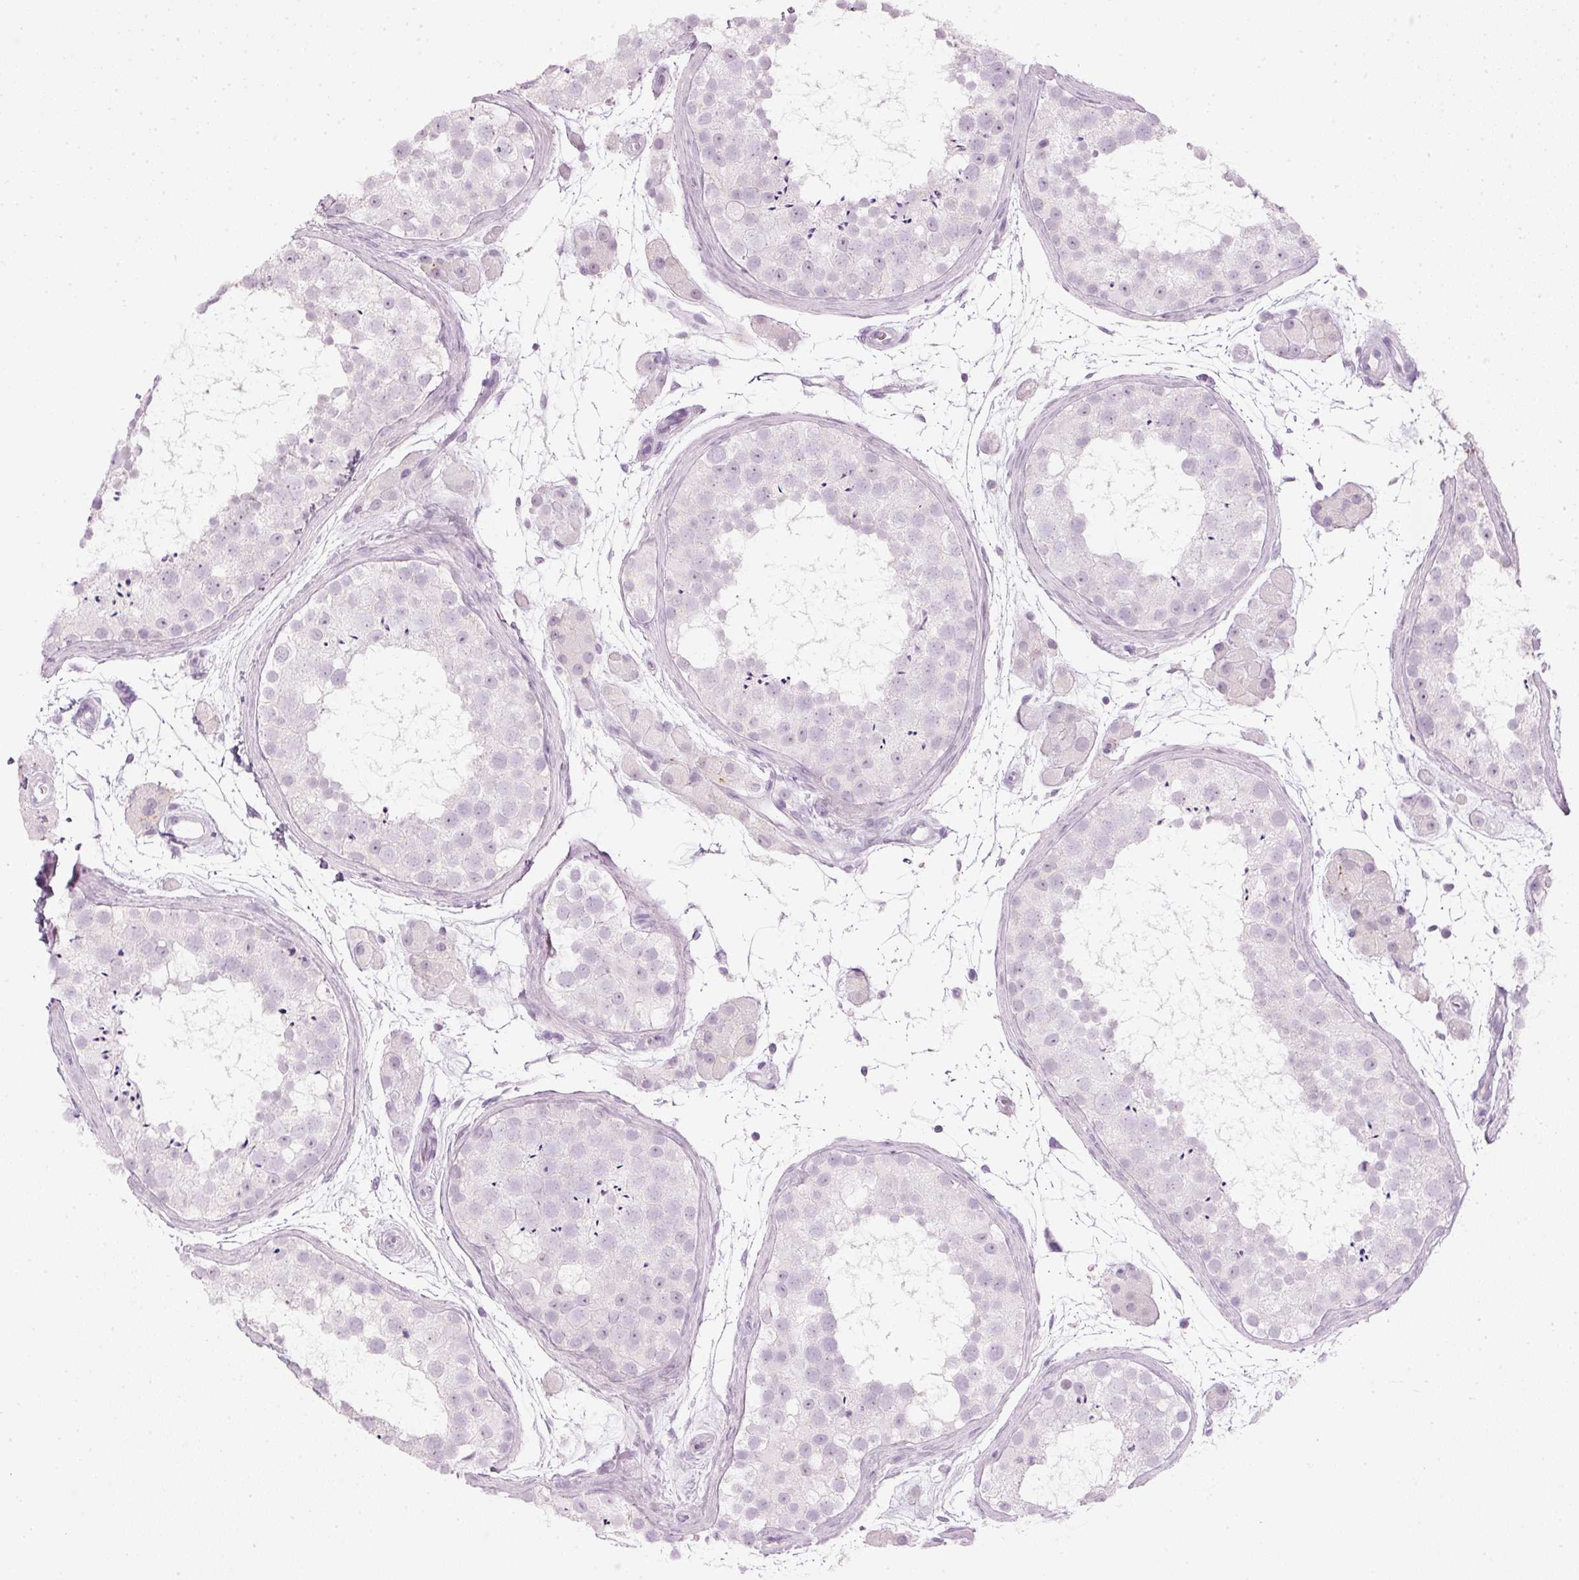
{"staining": {"intensity": "negative", "quantity": "none", "location": "none"}, "tissue": "testis", "cell_type": "Cells in seminiferous ducts", "image_type": "normal", "snomed": [{"axis": "morphology", "description": "Normal tissue, NOS"}, {"axis": "topography", "description": "Testis"}], "caption": "The immunohistochemistry (IHC) histopathology image has no significant staining in cells in seminiferous ducts of testis. (Immunohistochemistry (ihc), brightfield microscopy, high magnification).", "gene": "VCAM1", "patient": {"sex": "male", "age": 41}}